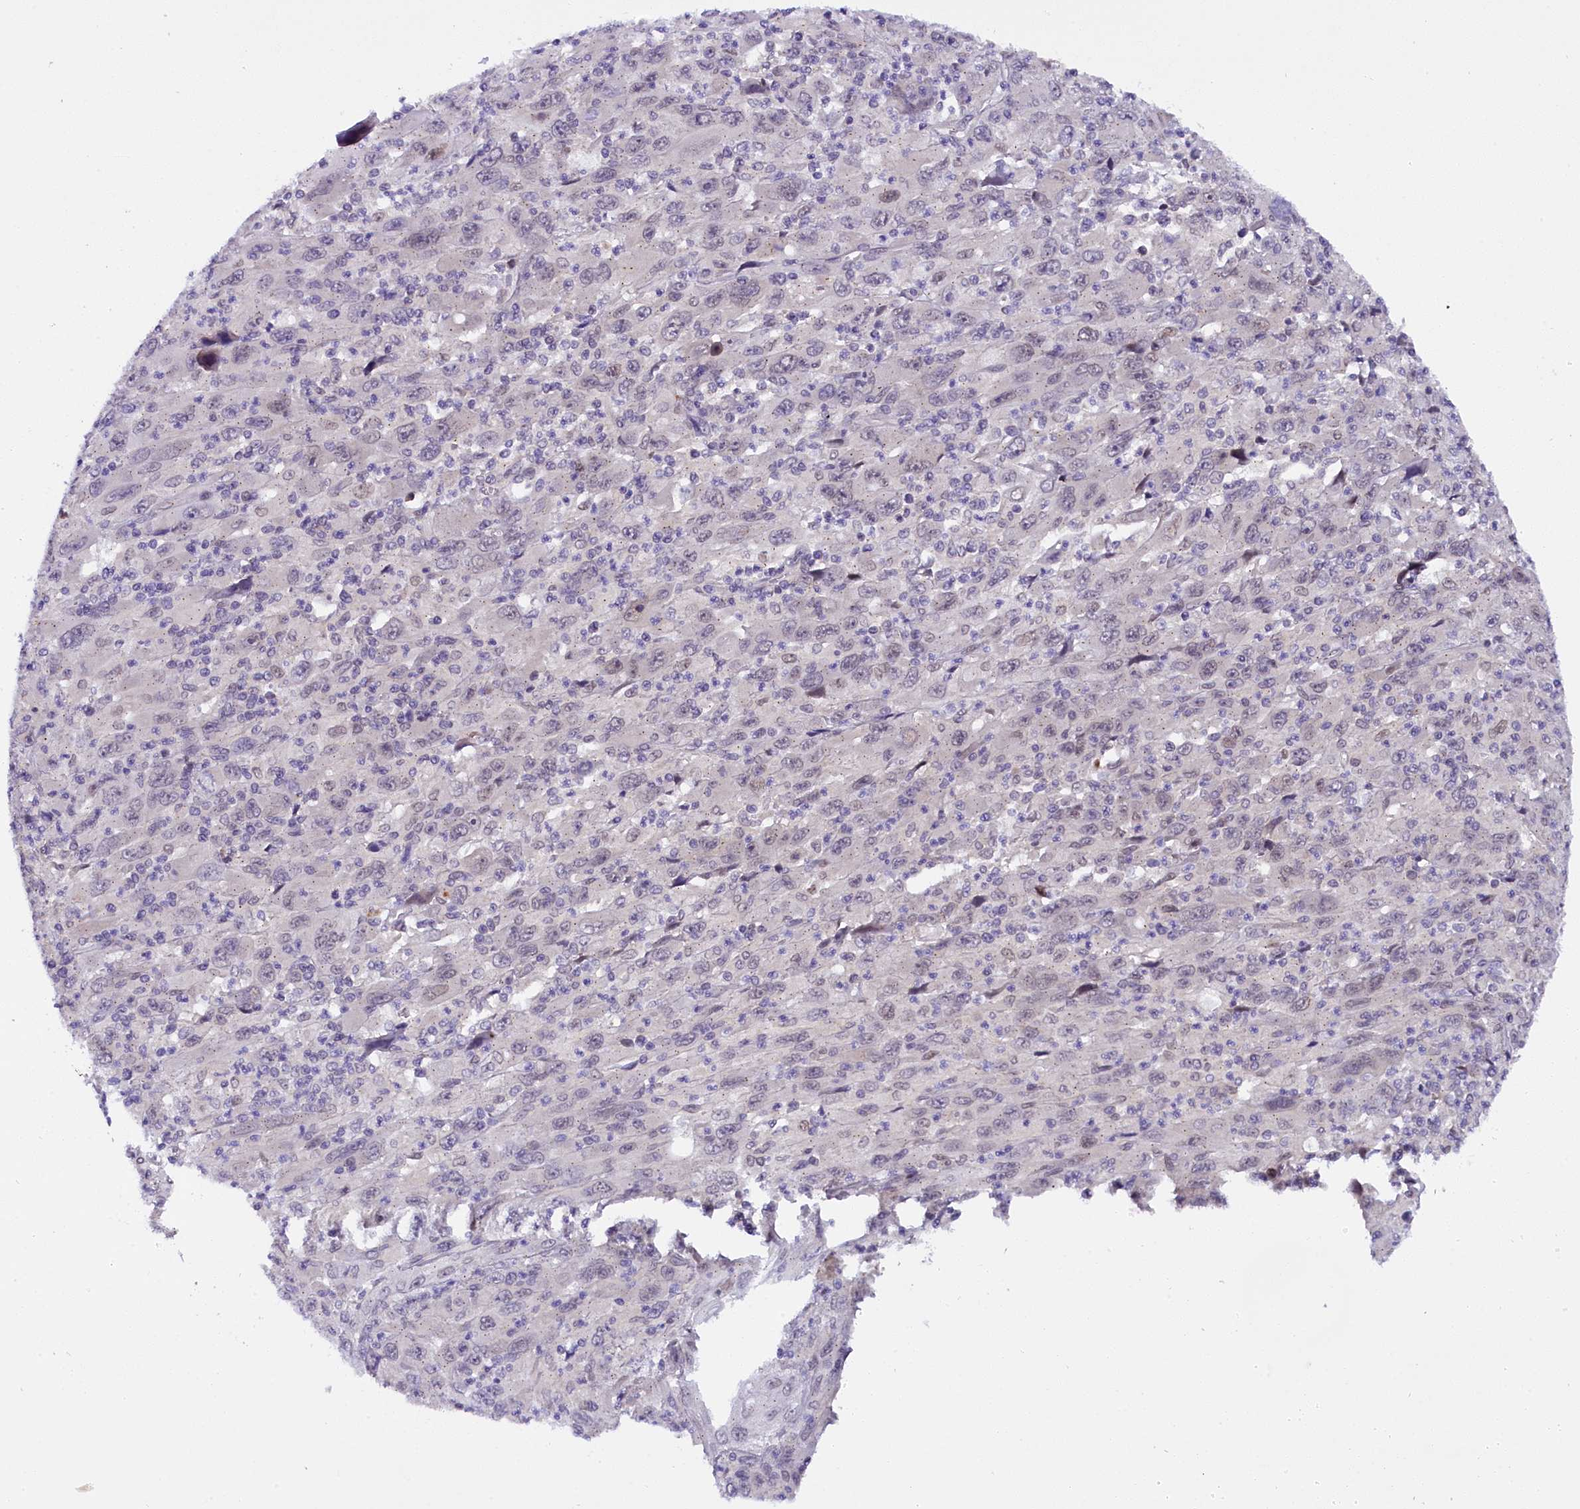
{"staining": {"intensity": "negative", "quantity": "none", "location": "none"}, "tissue": "melanoma", "cell_type": "Tumor cells", "image_type": "cancer", "snomed": [{"axis": "morphology", "description": "Malignant melanoma, Metastatic site"}, {"axis": "topography", "description": "Skin"}], "caption": "The micrograph reveals no staining of tumor cells in melanoma.", "gene": "IQCN", "patient": {"sex": "female", "age": 56}}